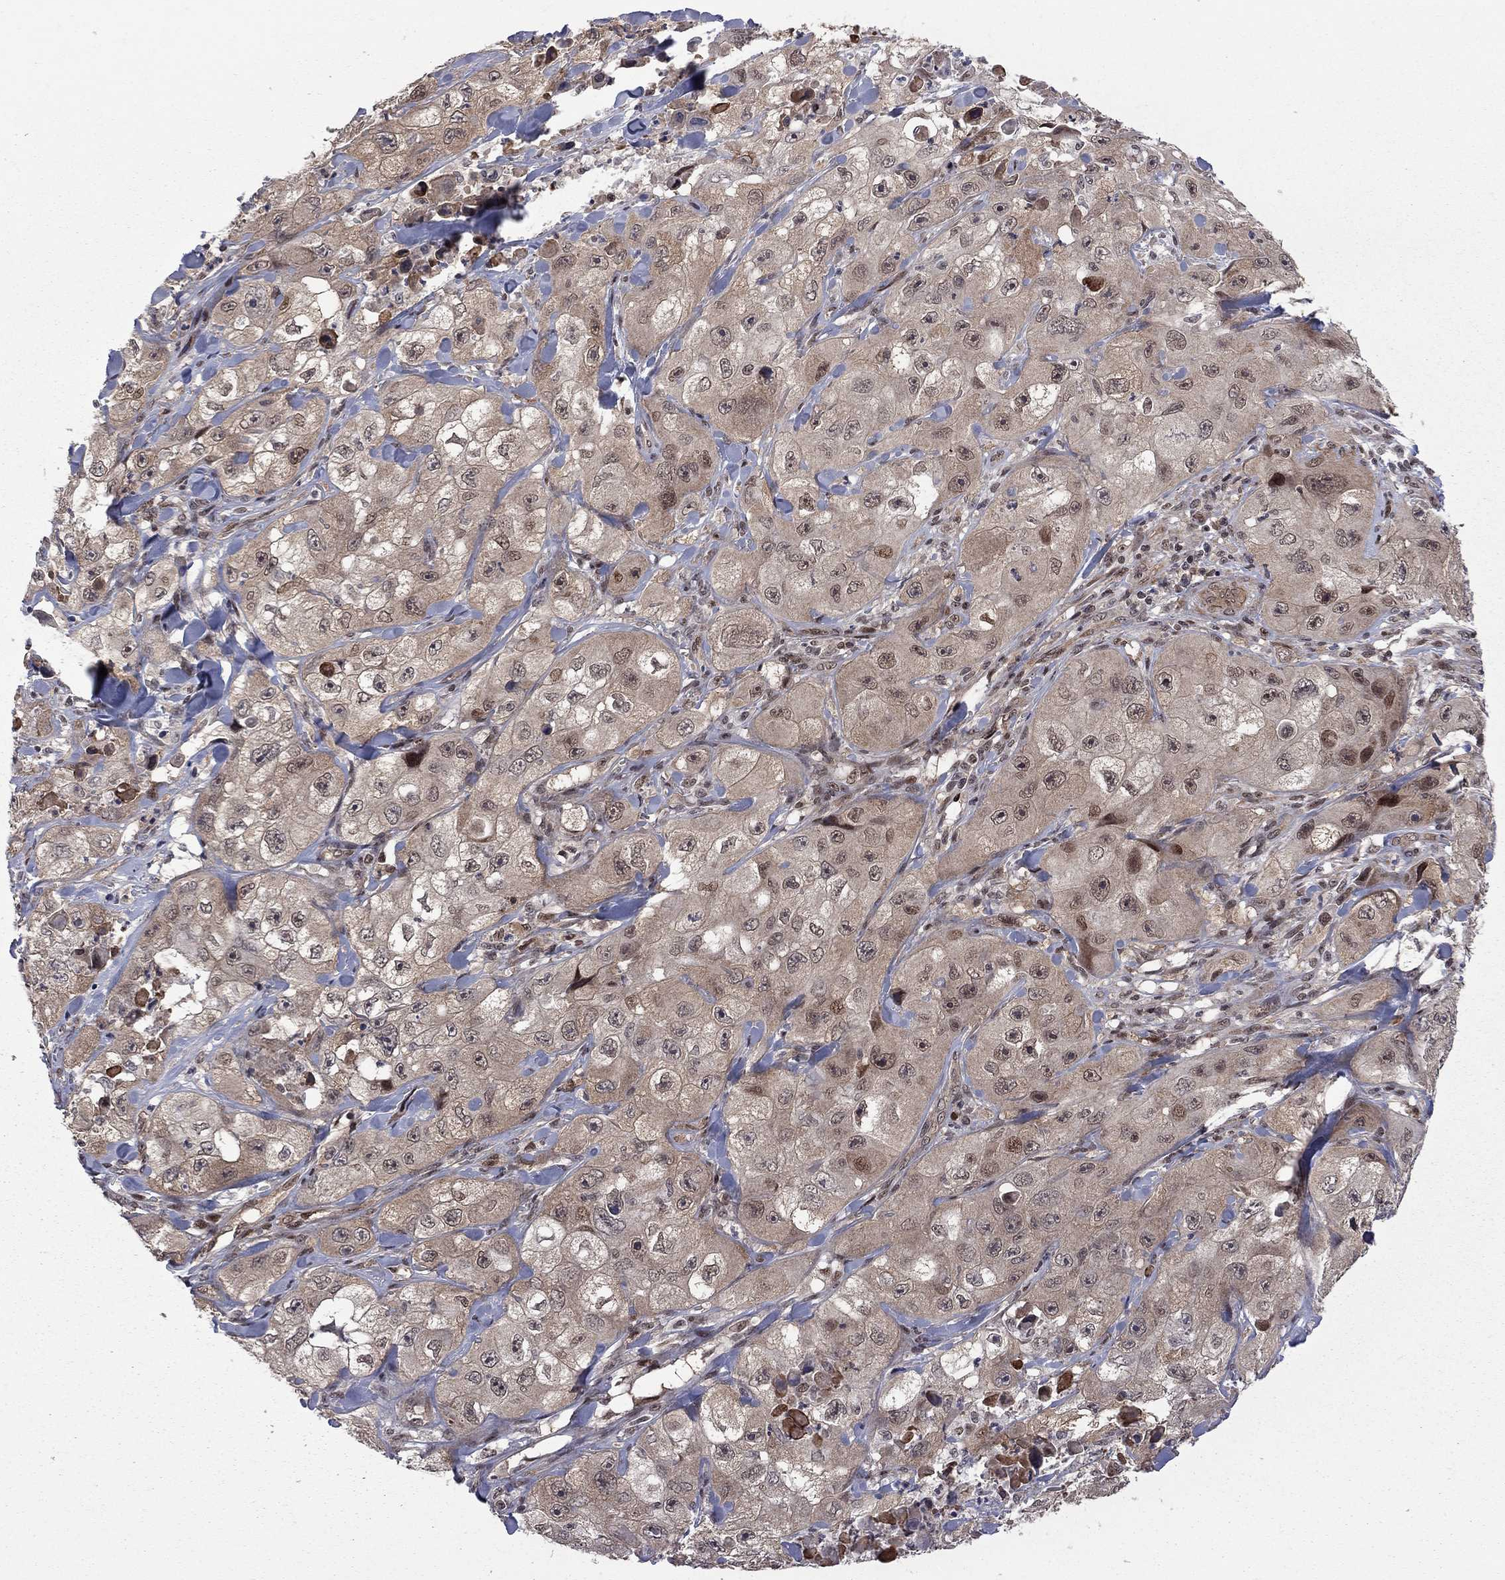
{"staining": {"intensity": "strong", "quantity": "<25%", "location": "nuclear"}, "tissue": "skin cancer", "cell_type": "Tumor cells", "image_type": "cancer", "snomed": [{"axis": "morphology", "description": "Squamous cell carcinoma, NOS"}, {"axis": "topography", "description": "Skin"}, {"axis": "topography", "description": "Subcutis"}], "caption": "Skin squamous cell carcinoma was stained to show a protein in brown. There is medium levels of strong nuclear expression in approximately <25% of tumor cells.", "gene": "BRF1", "patient": {"sex": "male", "age": 73}}